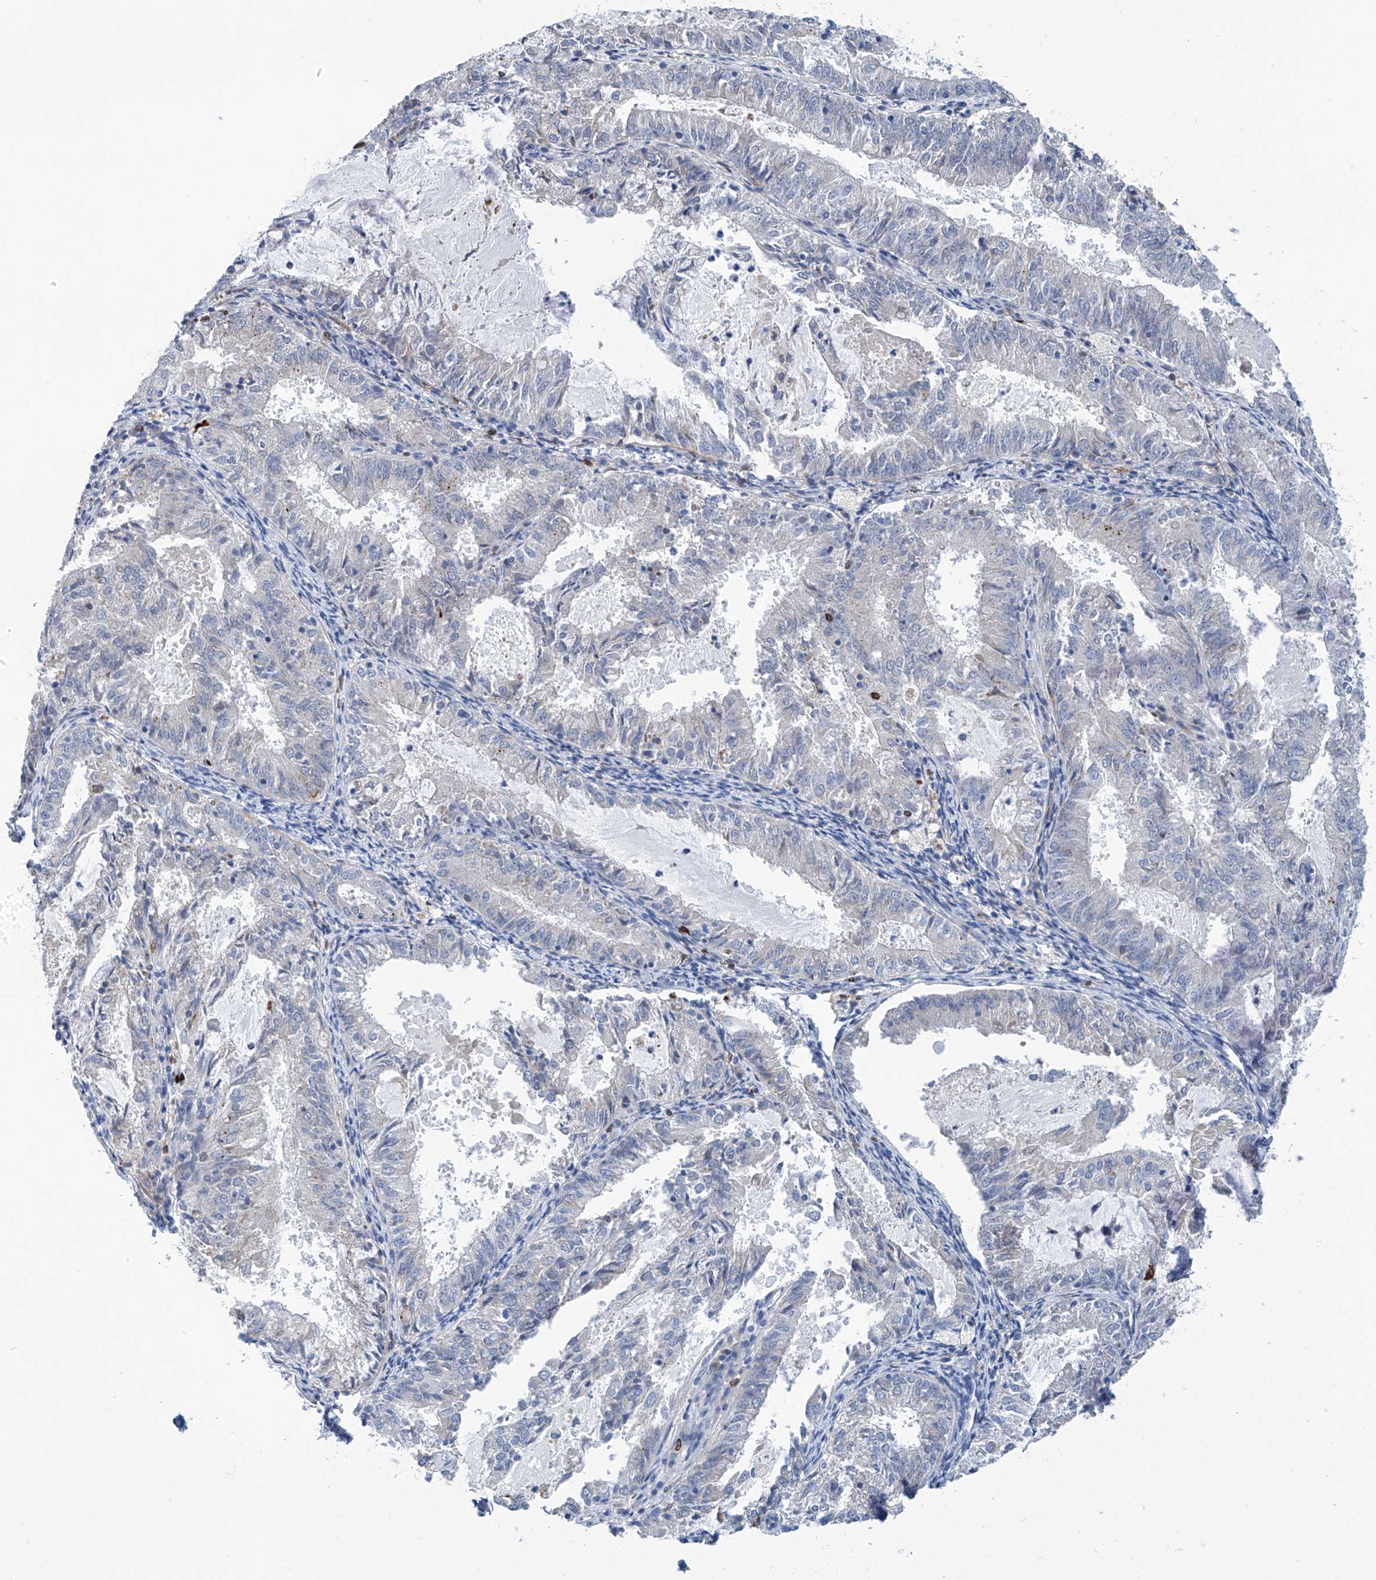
{"staining": {"intensity": "negative", "quantity": "none", "location": "none"}, "tissue": "endometrial cancer", "cell_type": "Tumor cells", "image_type": "cancer", "snomed": [{"axis": "morphology", "description": "Adenocarcinoma, NOS"}, {"axis": "topography", "description": "Endometrium"}], "caption": "Protein analysis of adenocarcinoma (endometrial) displays no significant staining in tumor cells.", "gene": "CEP85L", "patient": {"sex": "female", "age": 57}}